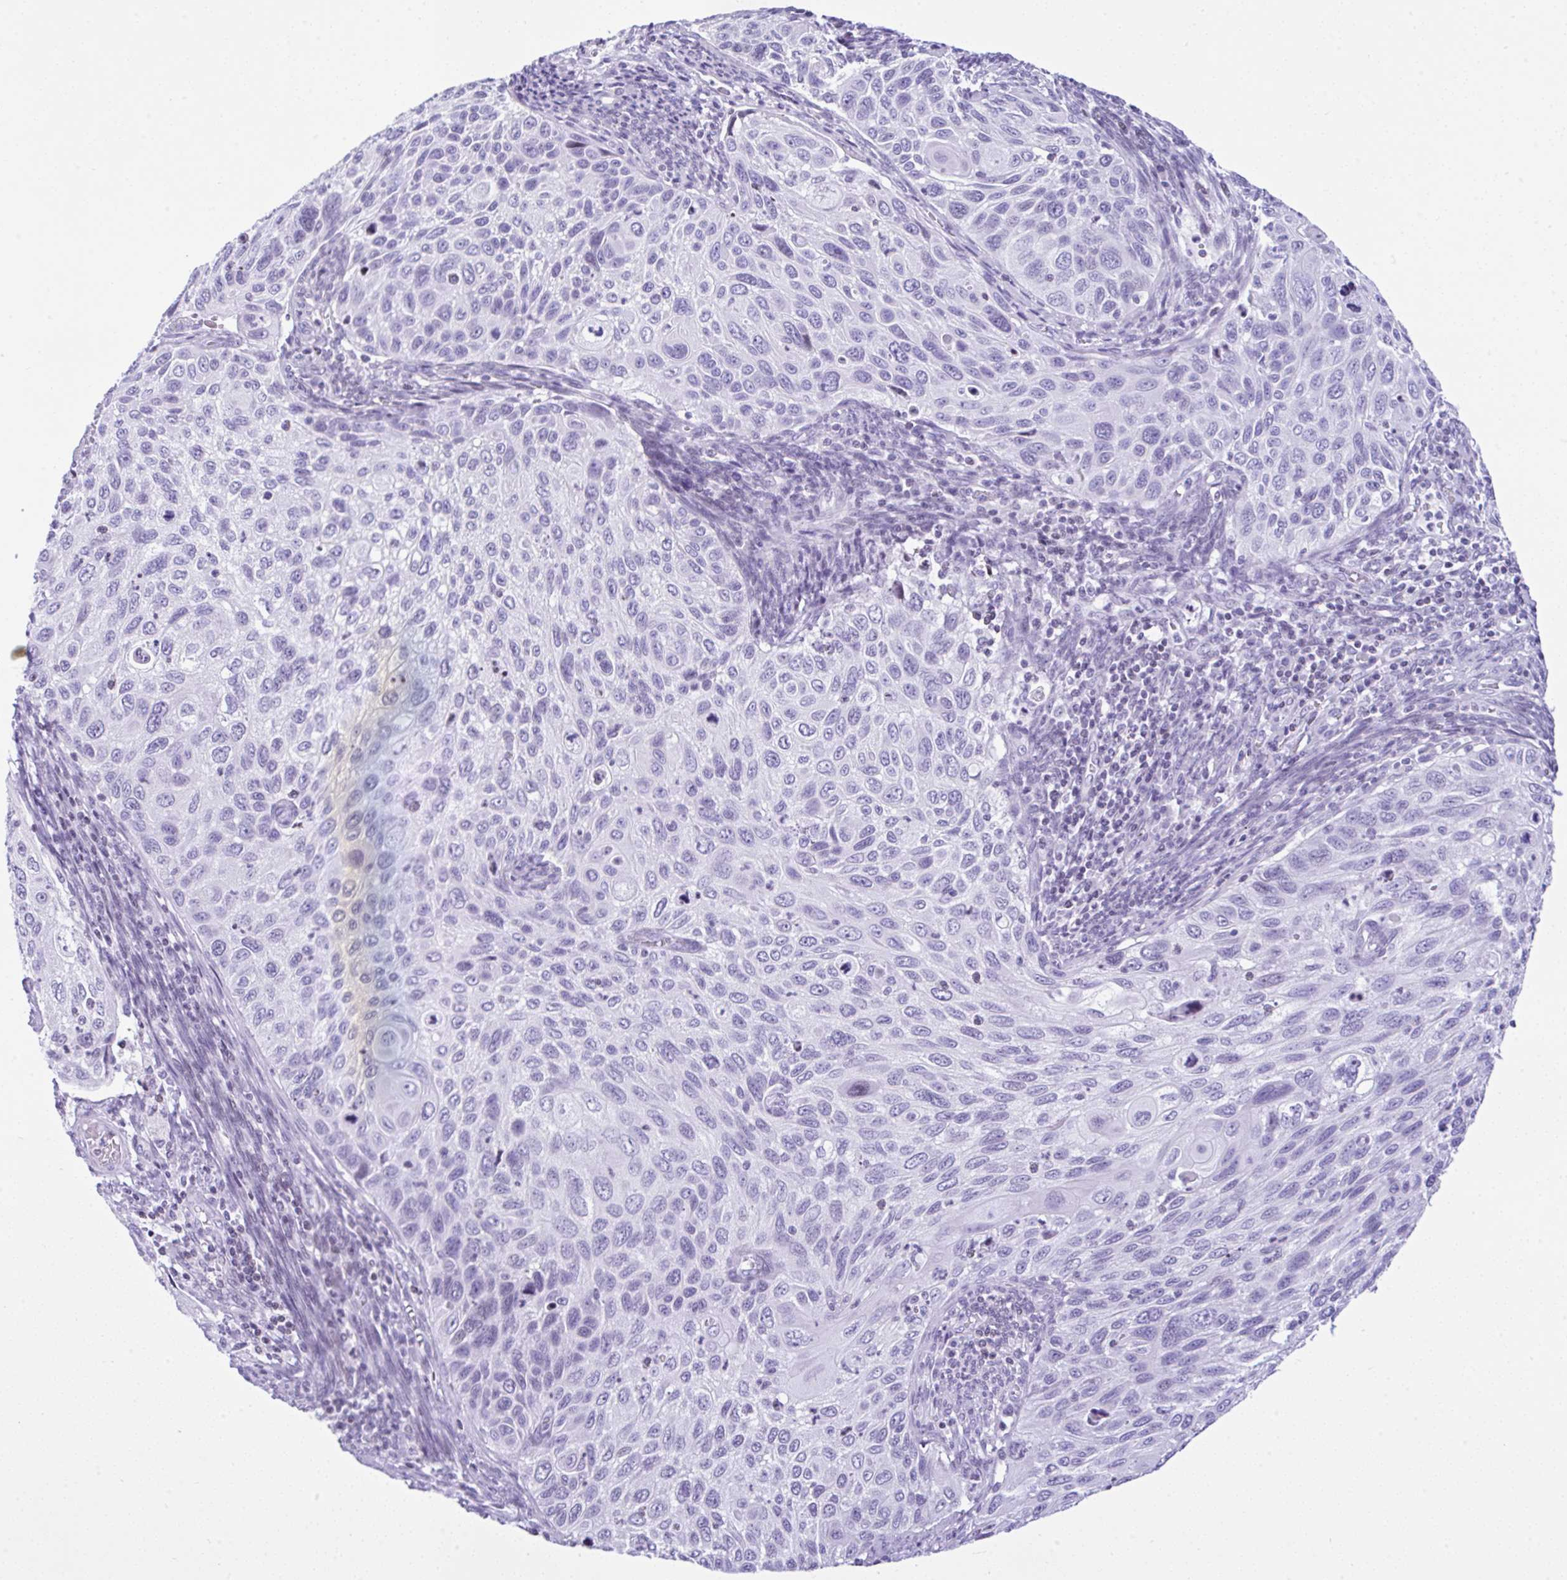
{"staining": {"intensity": "negative", "quantity": "none", "location": "none"}, "tissue": "cervical cancer", "cell_type": "Tumor cells", "image_type": "cancer", "snomed": [{"axis": "morphology", "description": "Squamous cell carcinoma, NOS"}, {"axis": "topography", "description": "Cervix"}], "caption": "There is no significant expression in tumor cells of cervical cancer (squamous cell carcinoma).", "gene": "KRT27", "patient": {"sex": "female", "age": 70}}